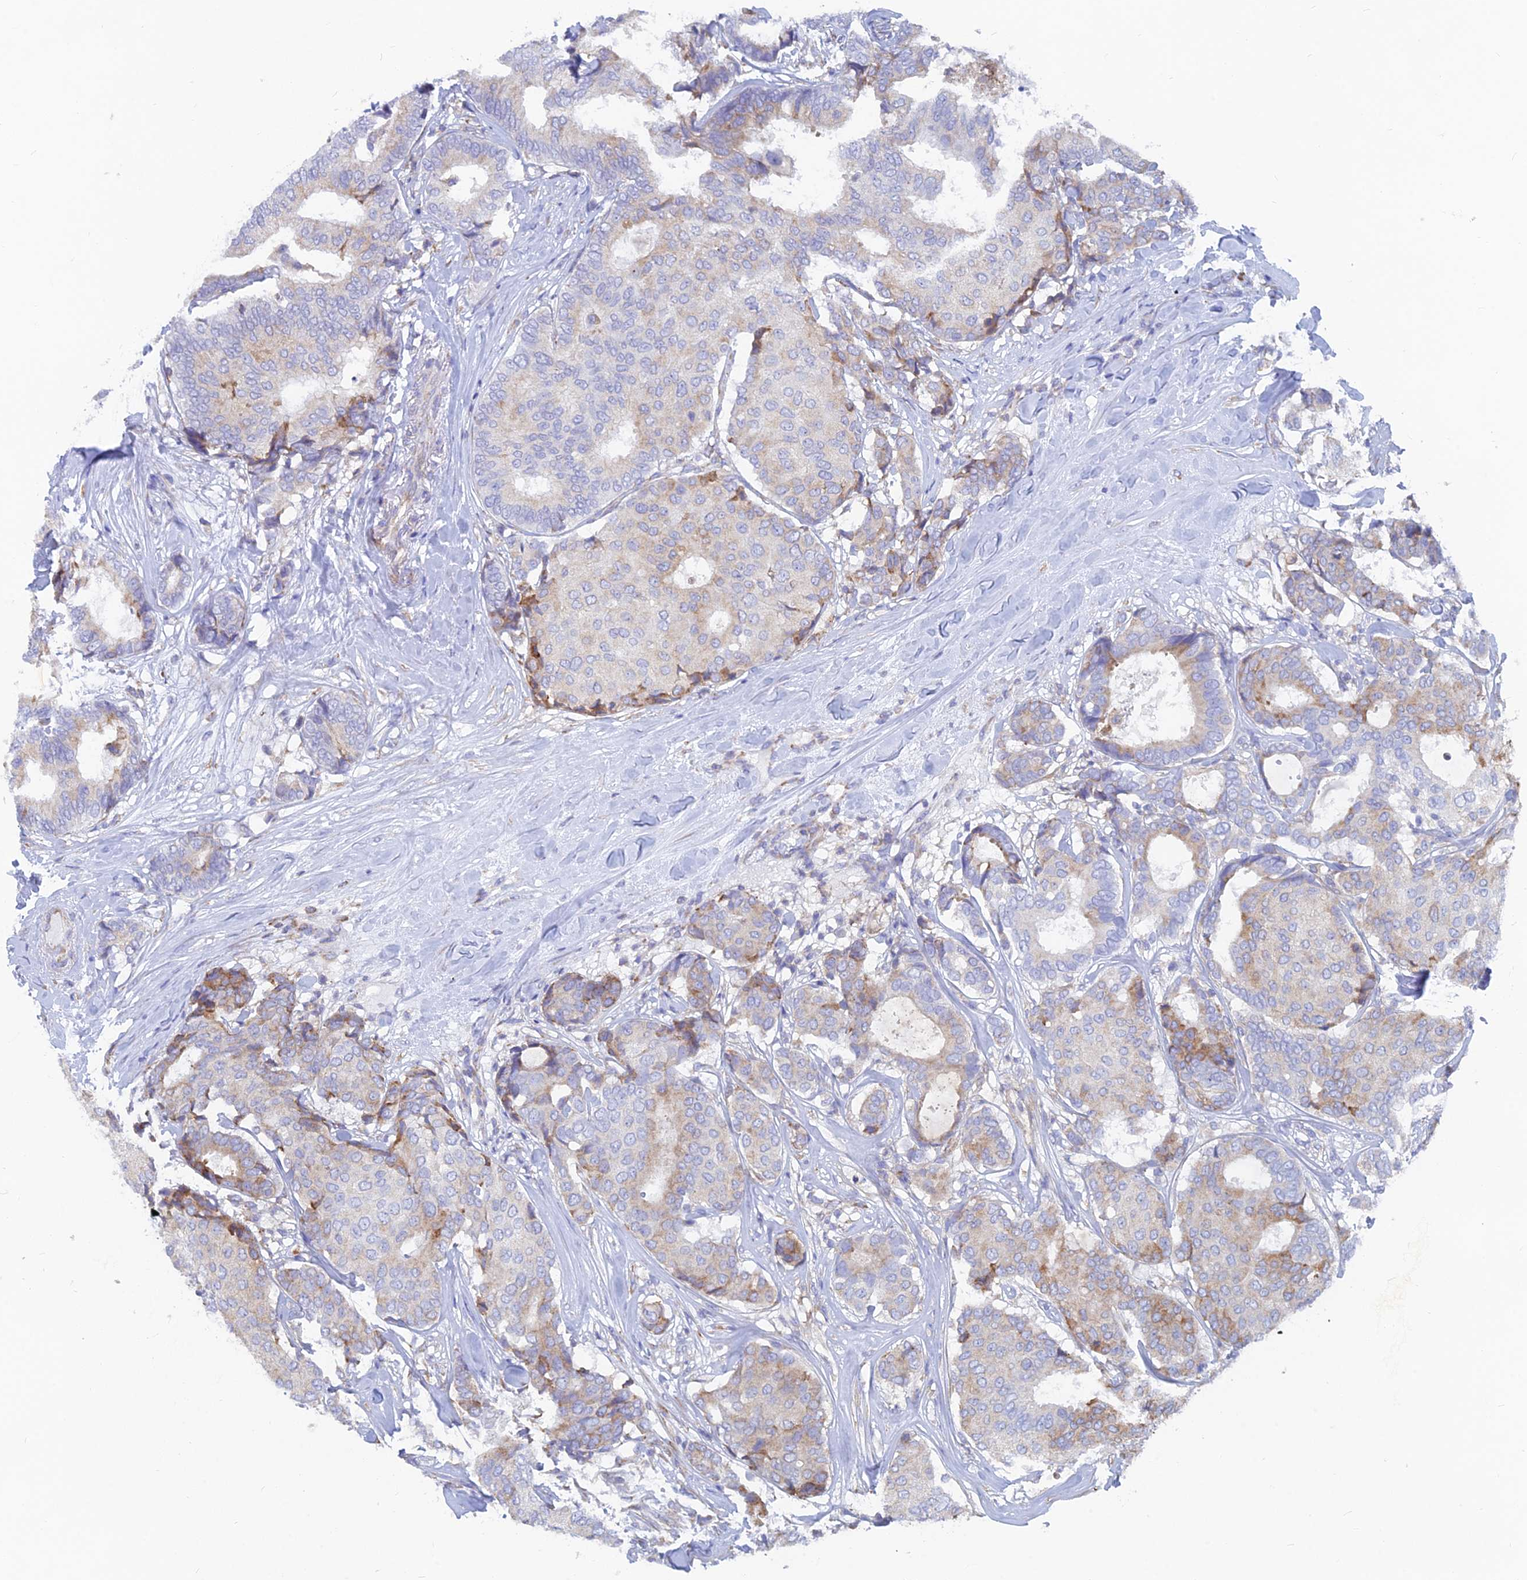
{"staining": {"intensity": "moderate", "quantity": "<25%", "location": "cytoplasmic/membranous"}, "tissue": "breast cancer", "cell_type": "Tumor cells", "image_type": "cancer", "snomed": [{"axis": "morphology", "description": "Duct carcinoma"}, {"axis": "topography", "description": "Breast"}], "caption": "Immunohistochemical staining of human breast invasive ductal carcinoma reveals low levels of moderate cytoplasmic/membranous protein positivity in about <25% of tumor cells.", "gene": "WDR35", "patient": {"sex": "female", "age": 75}}